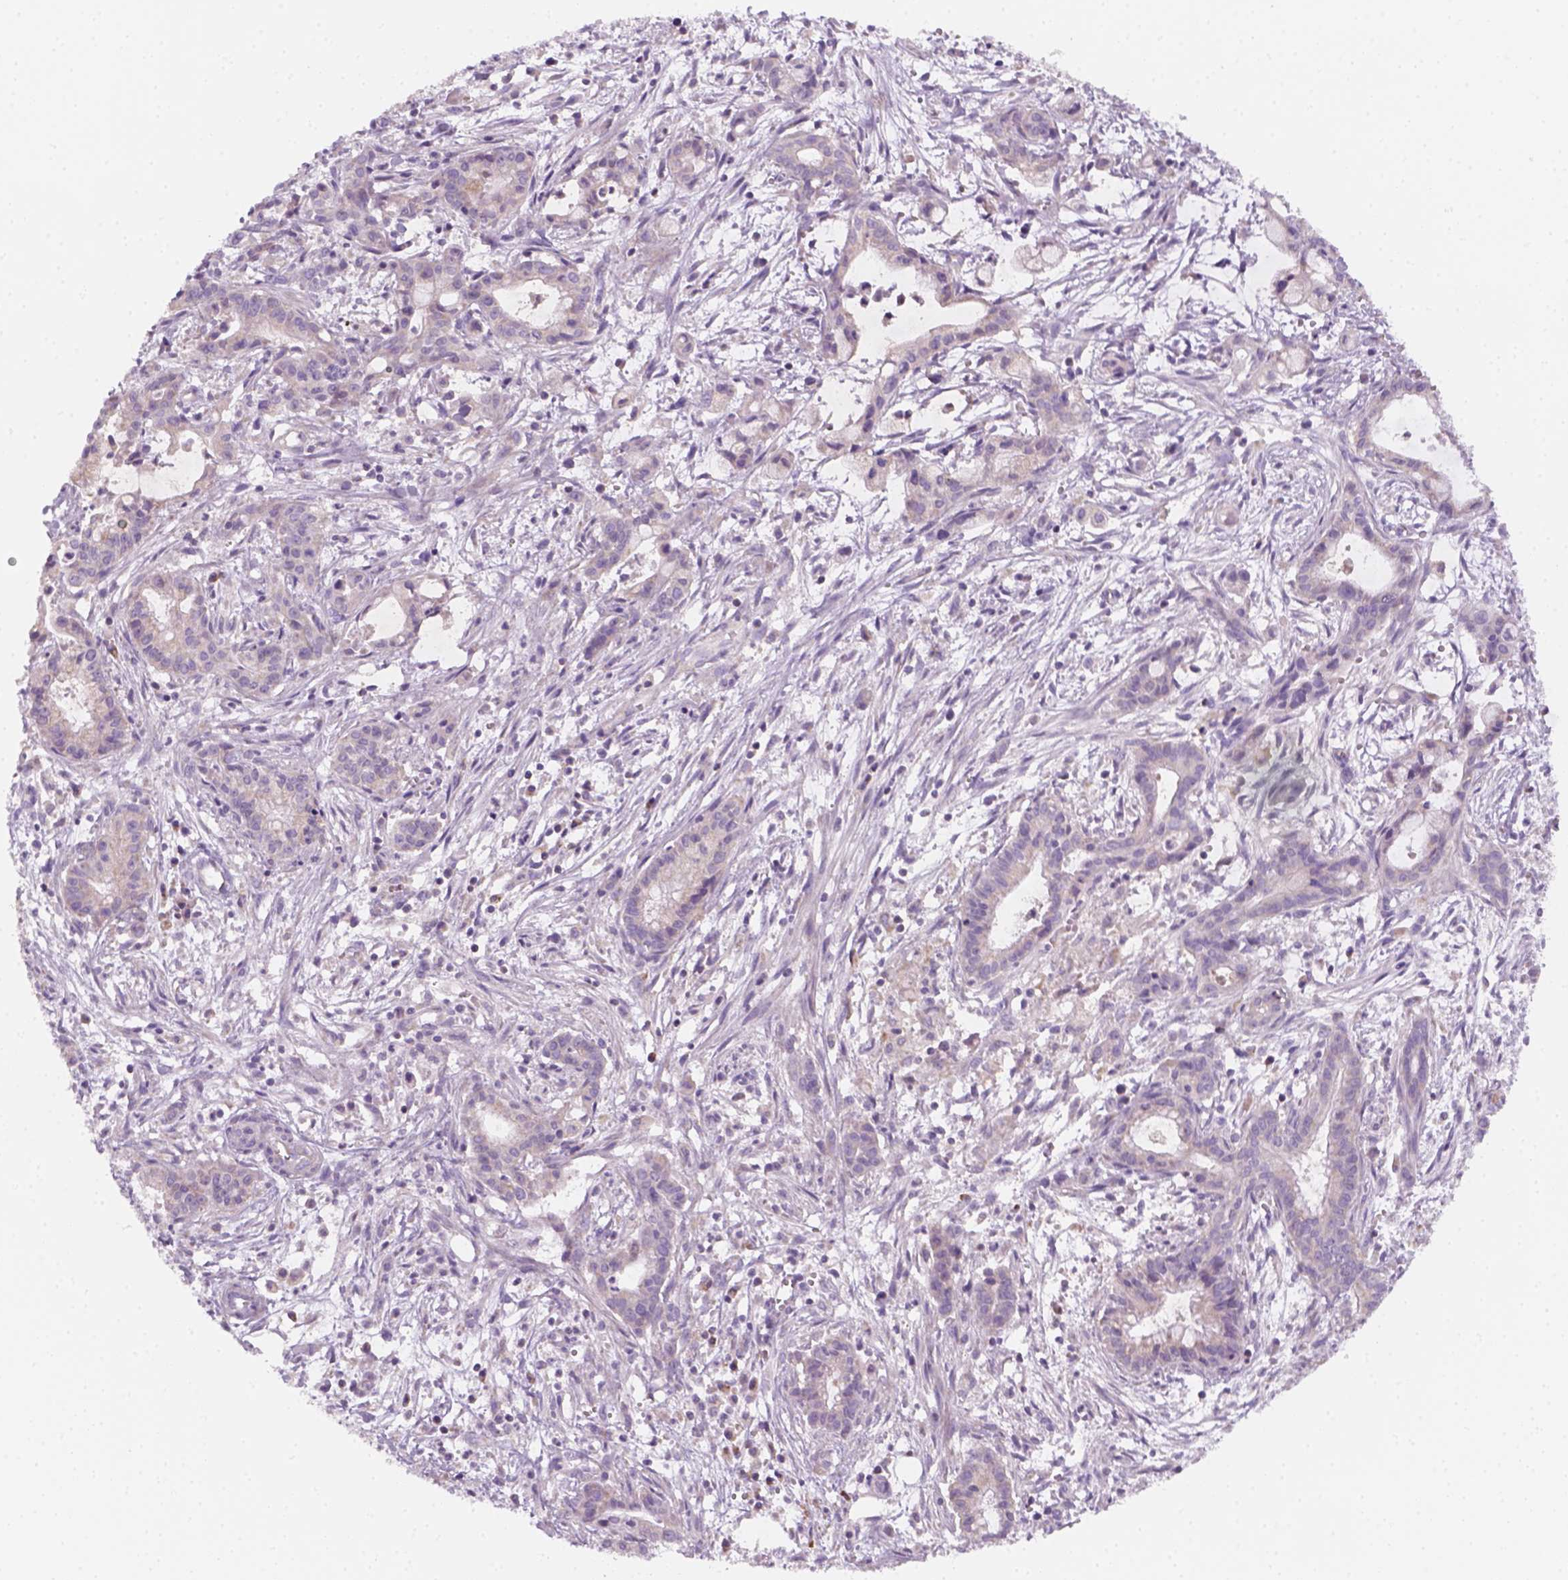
{"staining": {"intensity": "negative", "quantity": "none", "location": "none"}, "tissue": "pancreatic cancer", "cell_type": "Tumor cells", "image_type": "cancer", "snomed": [{"axis": "morphology", "description": "Adenocarcinoma, NOS"}, {"axis": "topography", "description": "Pancreas"}], "caption": "Pancreatic adenocarcinoma stained for a protein using immunohistochemistry displays no positivity tumor cells.", "gene": "AWAT2", "patient": {"sex": "male", "age": 48}}